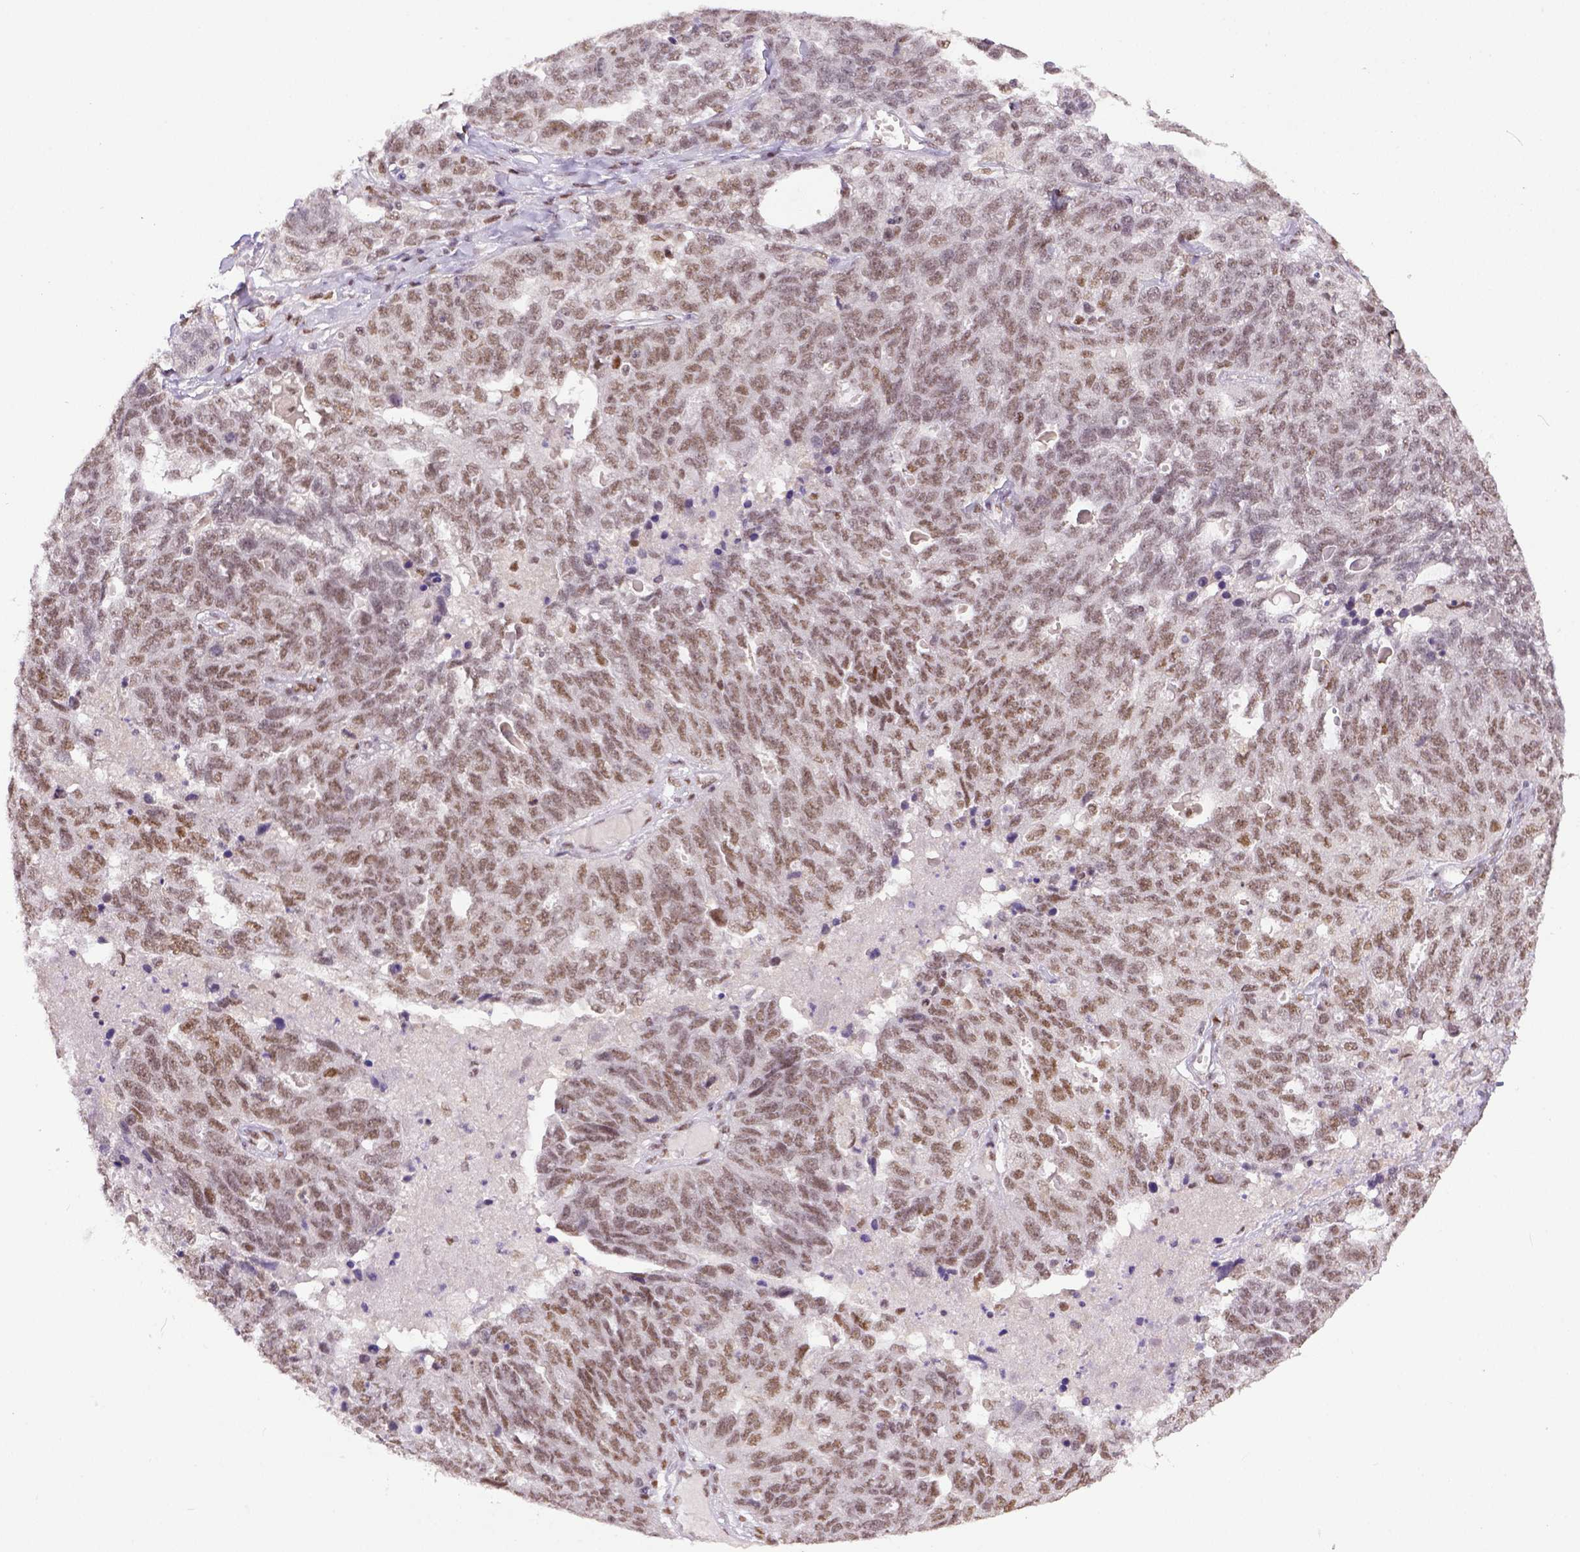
{"staining": {"intensity": "moderate", "quantity": ">75%", "location": "nuclear"}, "tissue": "ovarian cancer", "cell_type": "Tumor cells", "image_type": "cancer", "snomed": [{"axis": "morphology", "description": "Cystadenocarcinoma, serous, NOS"}, {"axis": "topography", "description": "Ovary"}], "caption": "Protein expression analysis of human ovarian serous cystadenocarcinoma reveals moderate nuclear expression in about >75% of tumor cells.", "gene": "ERCC1", "patient": {"sex": "female", "age": 71}}